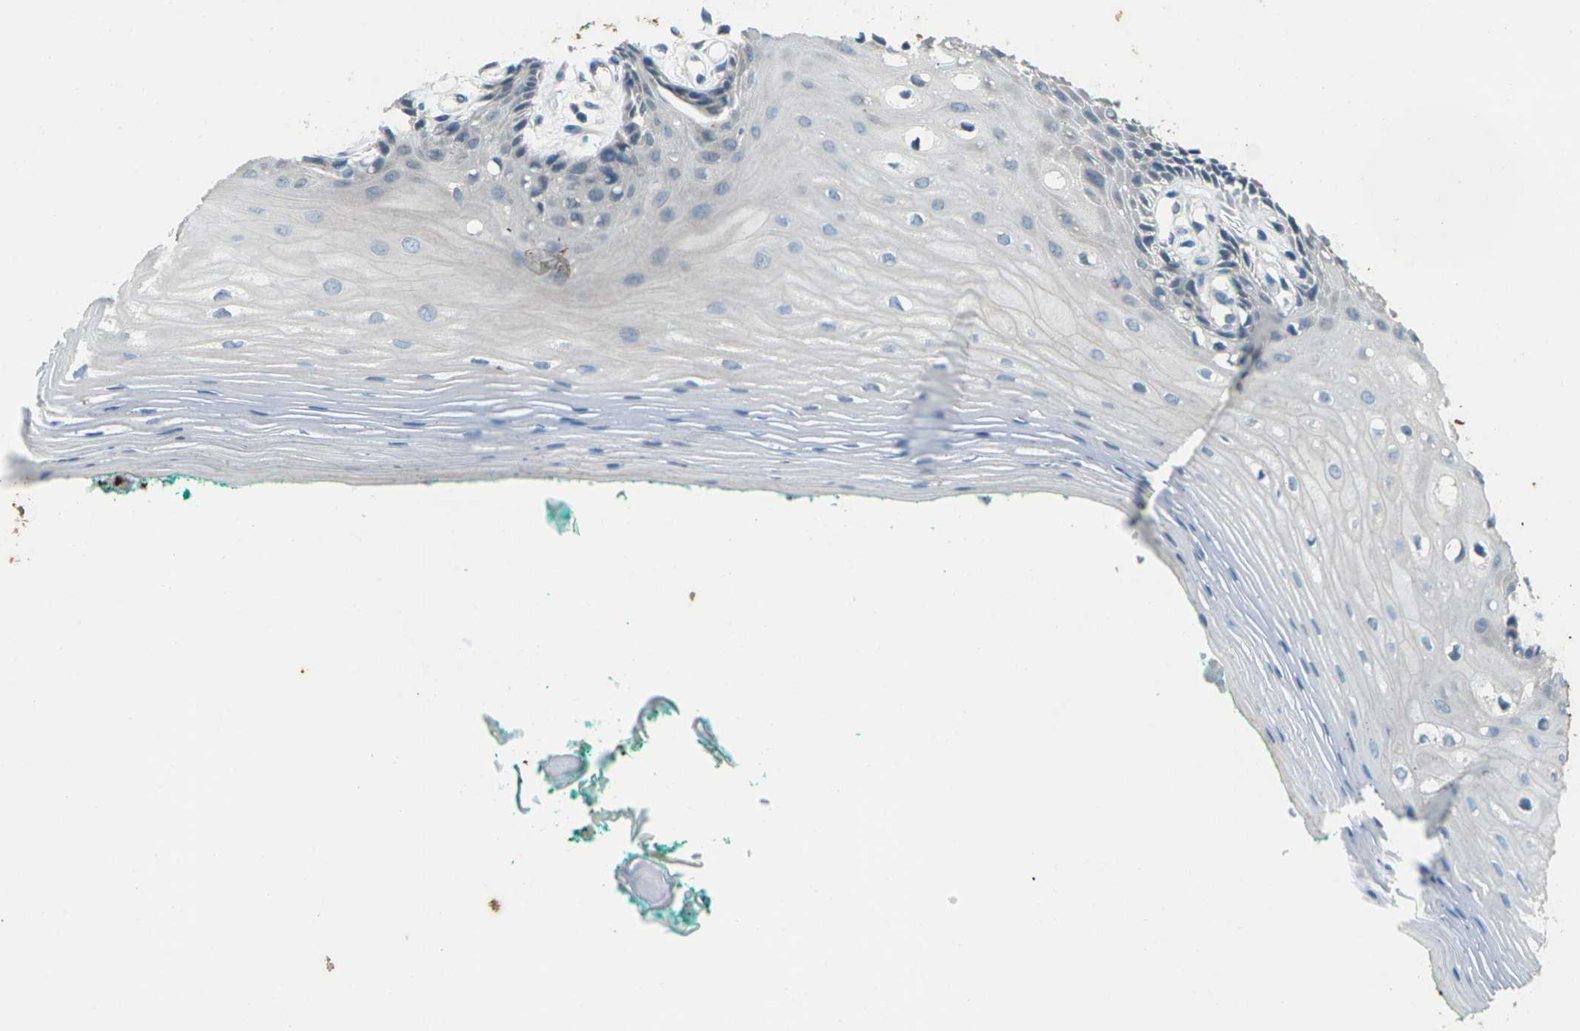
{"staining": {"intensity": "negative", "quantity": "none", "location": "none"}, "tissue": "oral mucosa", "cell_type": "Squamous epithelial cells", "image_type": "normal", "snomed": [{"axis": "morphology", "description": "Normal tissue, NOS"}, {"axis": "topography", "description": "Skeletal muscle"}, {"axis": "topography", "description": "Oral tissue"}, {"axis": "topography", "description": "Peripheral nerve tissue"}], "caption": "A histopathology image of oral mucosa stained for a protein demonstrates no brown staining in squamous epithelial cells. (DAB IHC visualized using brightfield microscopy, high magnification).", "gene": "SIGLEC14", "patient": {"sex": "female", "age": 84}}